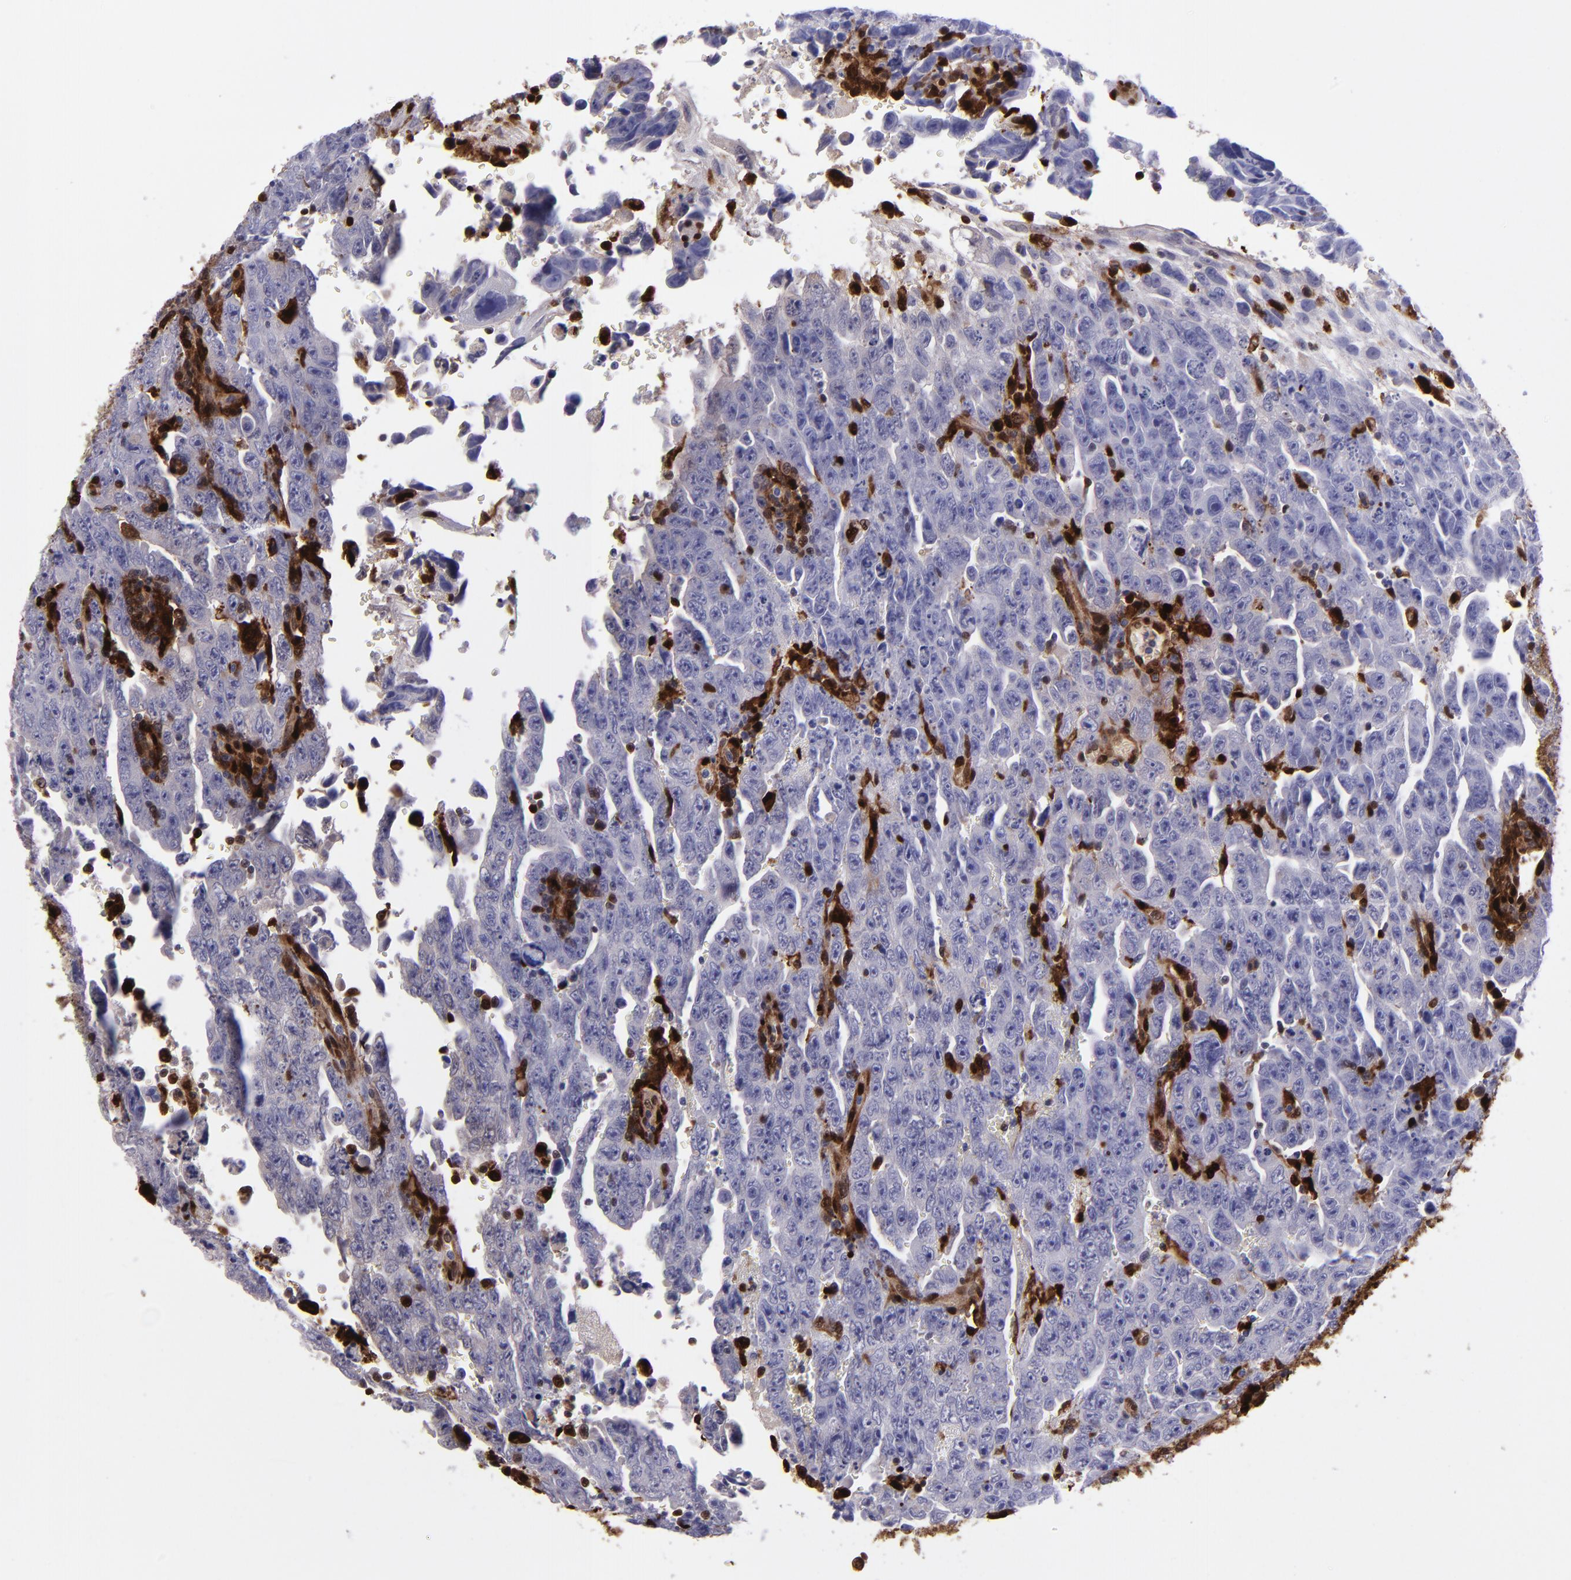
{"staining": {"intensity": "negative", "quantity": "none", "location": "none"}, "tissue": "testis cancer", "cell_type": "Tumor cells", "image_type": "cancer", "snomed": [{"axis": "morphology", "description": "Carcinoma, Embryonal, NOS"}, {"axis": "topography", "description": "Testis"}], "caption": "The immunohistochemistry photomicrograph has no significant staining in tumor cells of embryonal carcinoma (testis) tissue.", "gene": "TYMP", "patient": {"sex": "male", "age": 28}}